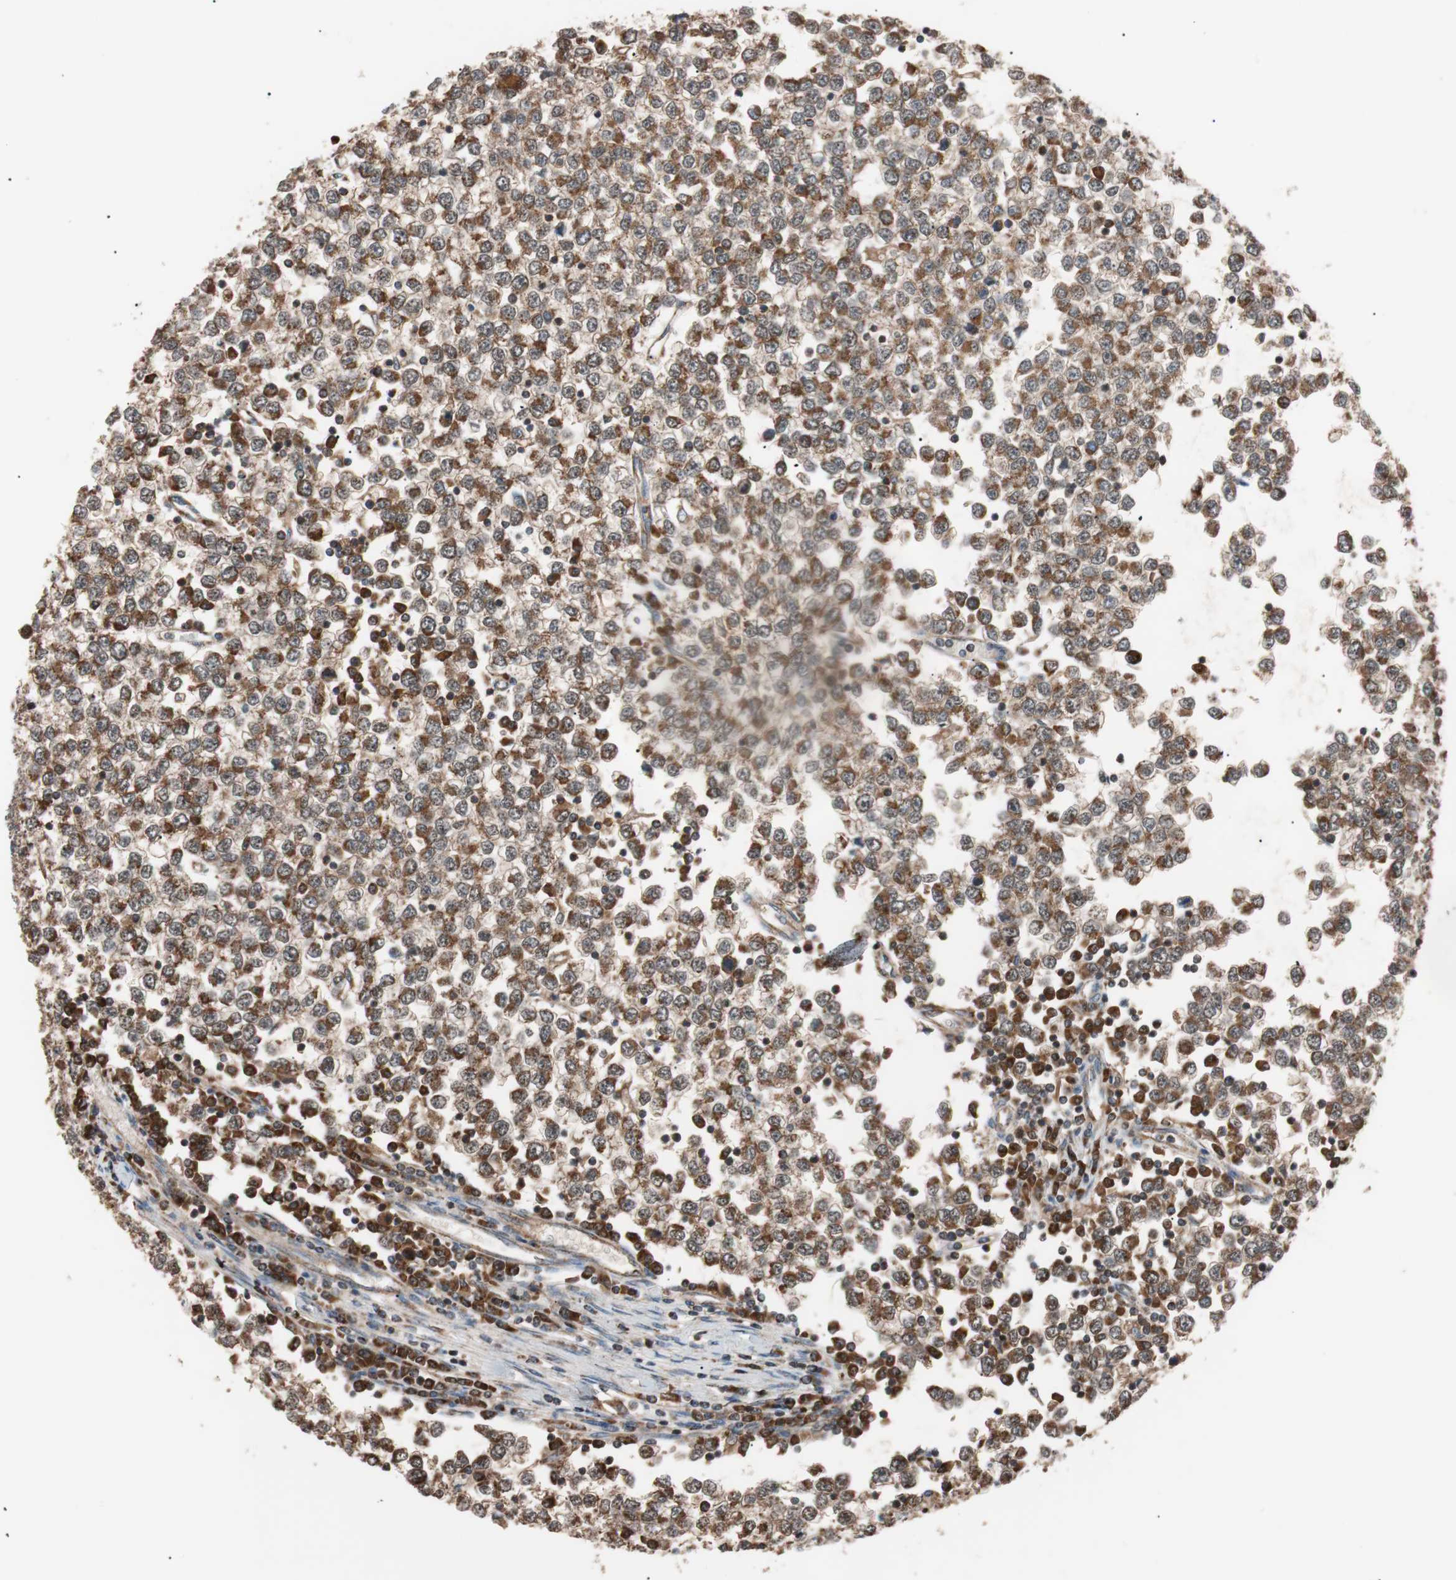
{"staining": {"intensity": "strong", "quantity": ">75%", "location": "cytoplasmic/membranous"}, "tissue": "testis cancer", "cell_type": "Tumor cells", "image_type": "cancer", "snomed": [{"axis": "morphology", "description": "Seminoma, NOS"}, {"axis": "topography", "description": "Testis"}], "caption": "Human testis cancer stained for a protein (brown) exhibits strong cytoplasmic/membranous positive positivity in about >75% of tumor cells.", "gene": "PITRM1", "patient": {"sex": "male", "age": 65}}